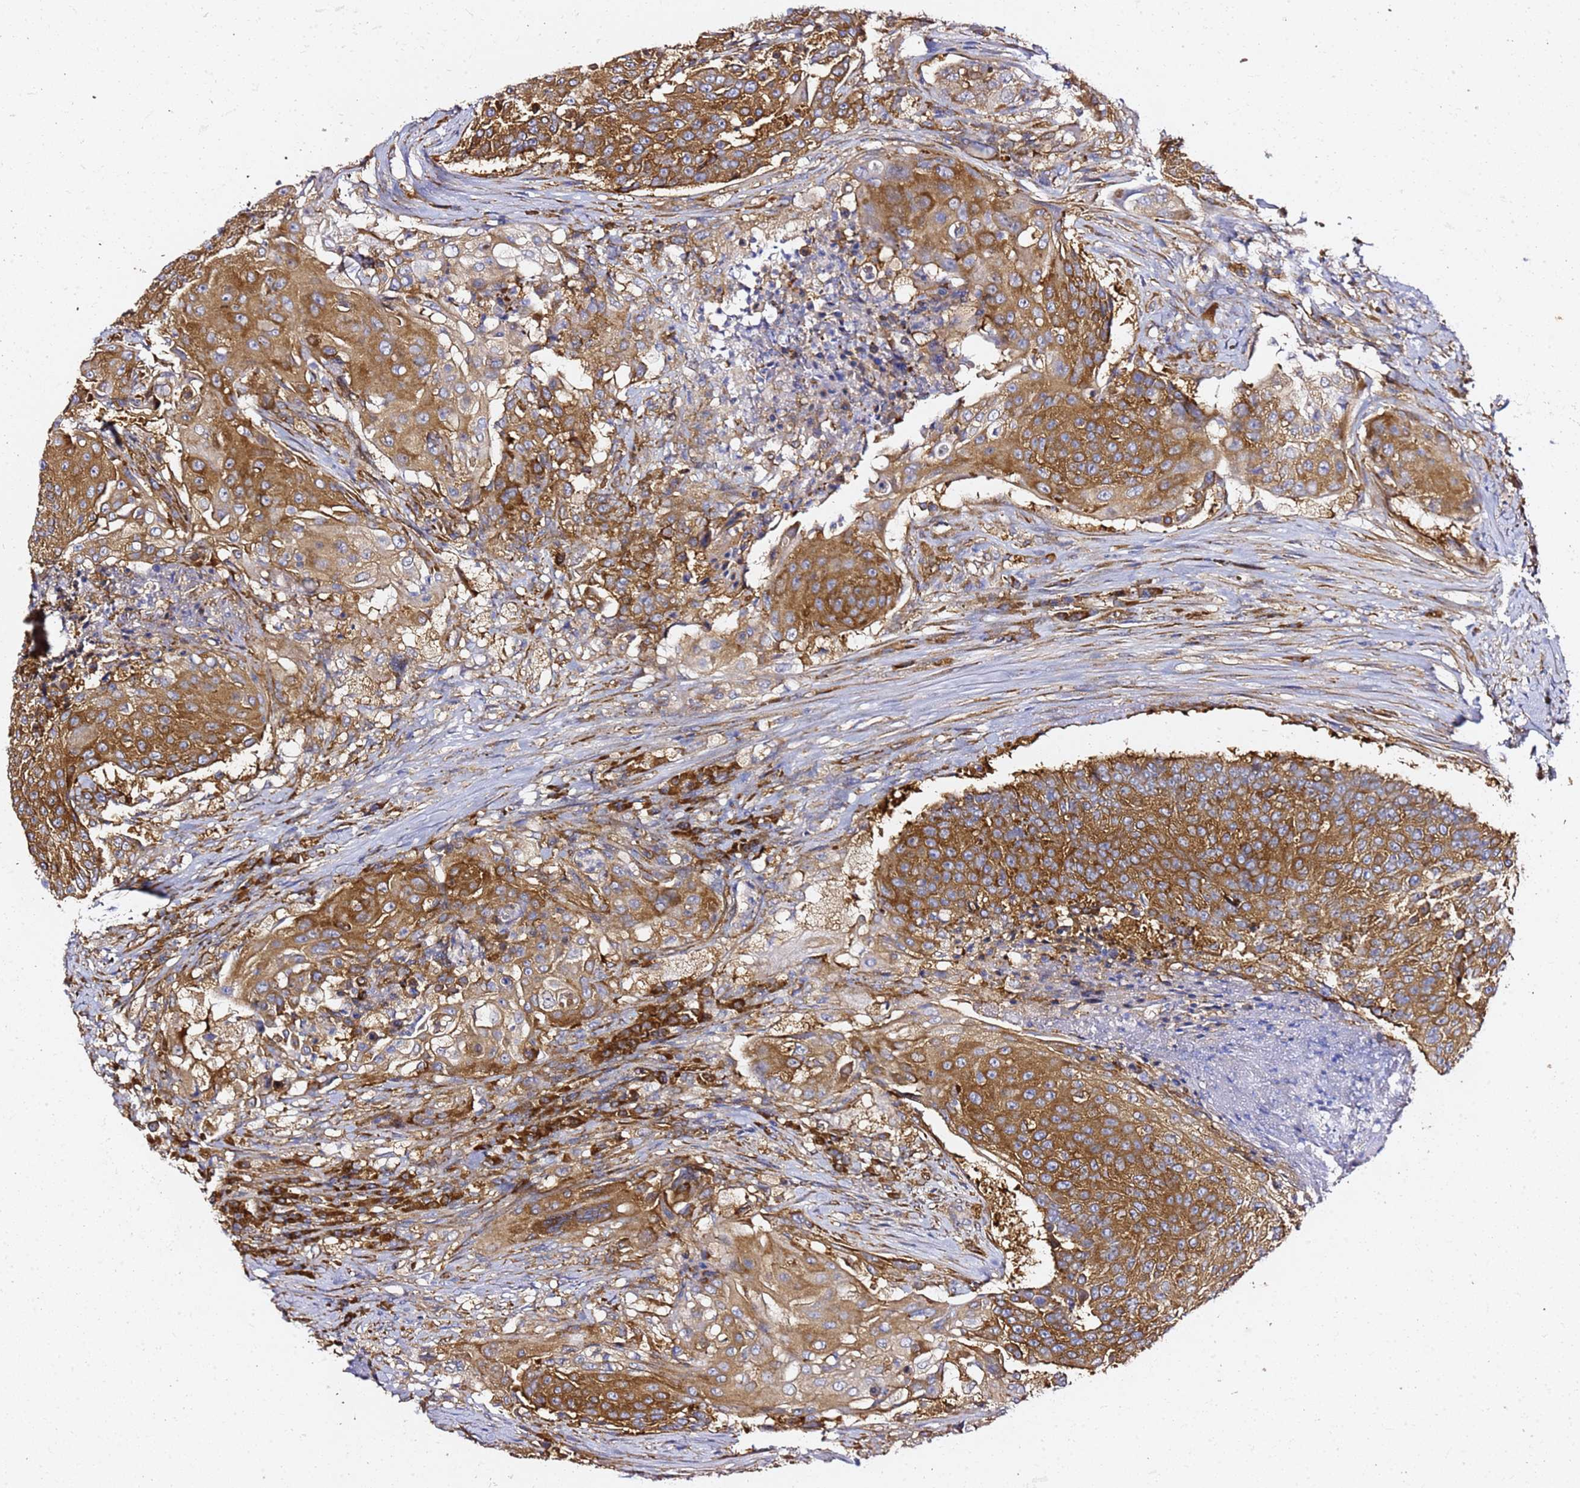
{"staining": {"intensity": "moderate", "quantity": ">75%", "location": "cytoplasmic/membranous"}, "tissue": "urothelial cancer", "cell_type": "Tumor cells", "image_type": "cancer", "snomed": [{"axis": "morphology", "description": "Urothelial carcinoma, High grade"}, {"axis": "topography", "description": "Urinary bladder"}], "caption": "Immunohistochemical staining of high-grade urothelial carcinoma exhibits medium levels of moderate cytoplasmic/membranous protein staining in approximately >75% of tumor cells.", "gene": "TPST1", "patient": {"sex": "female", "age": 63}}